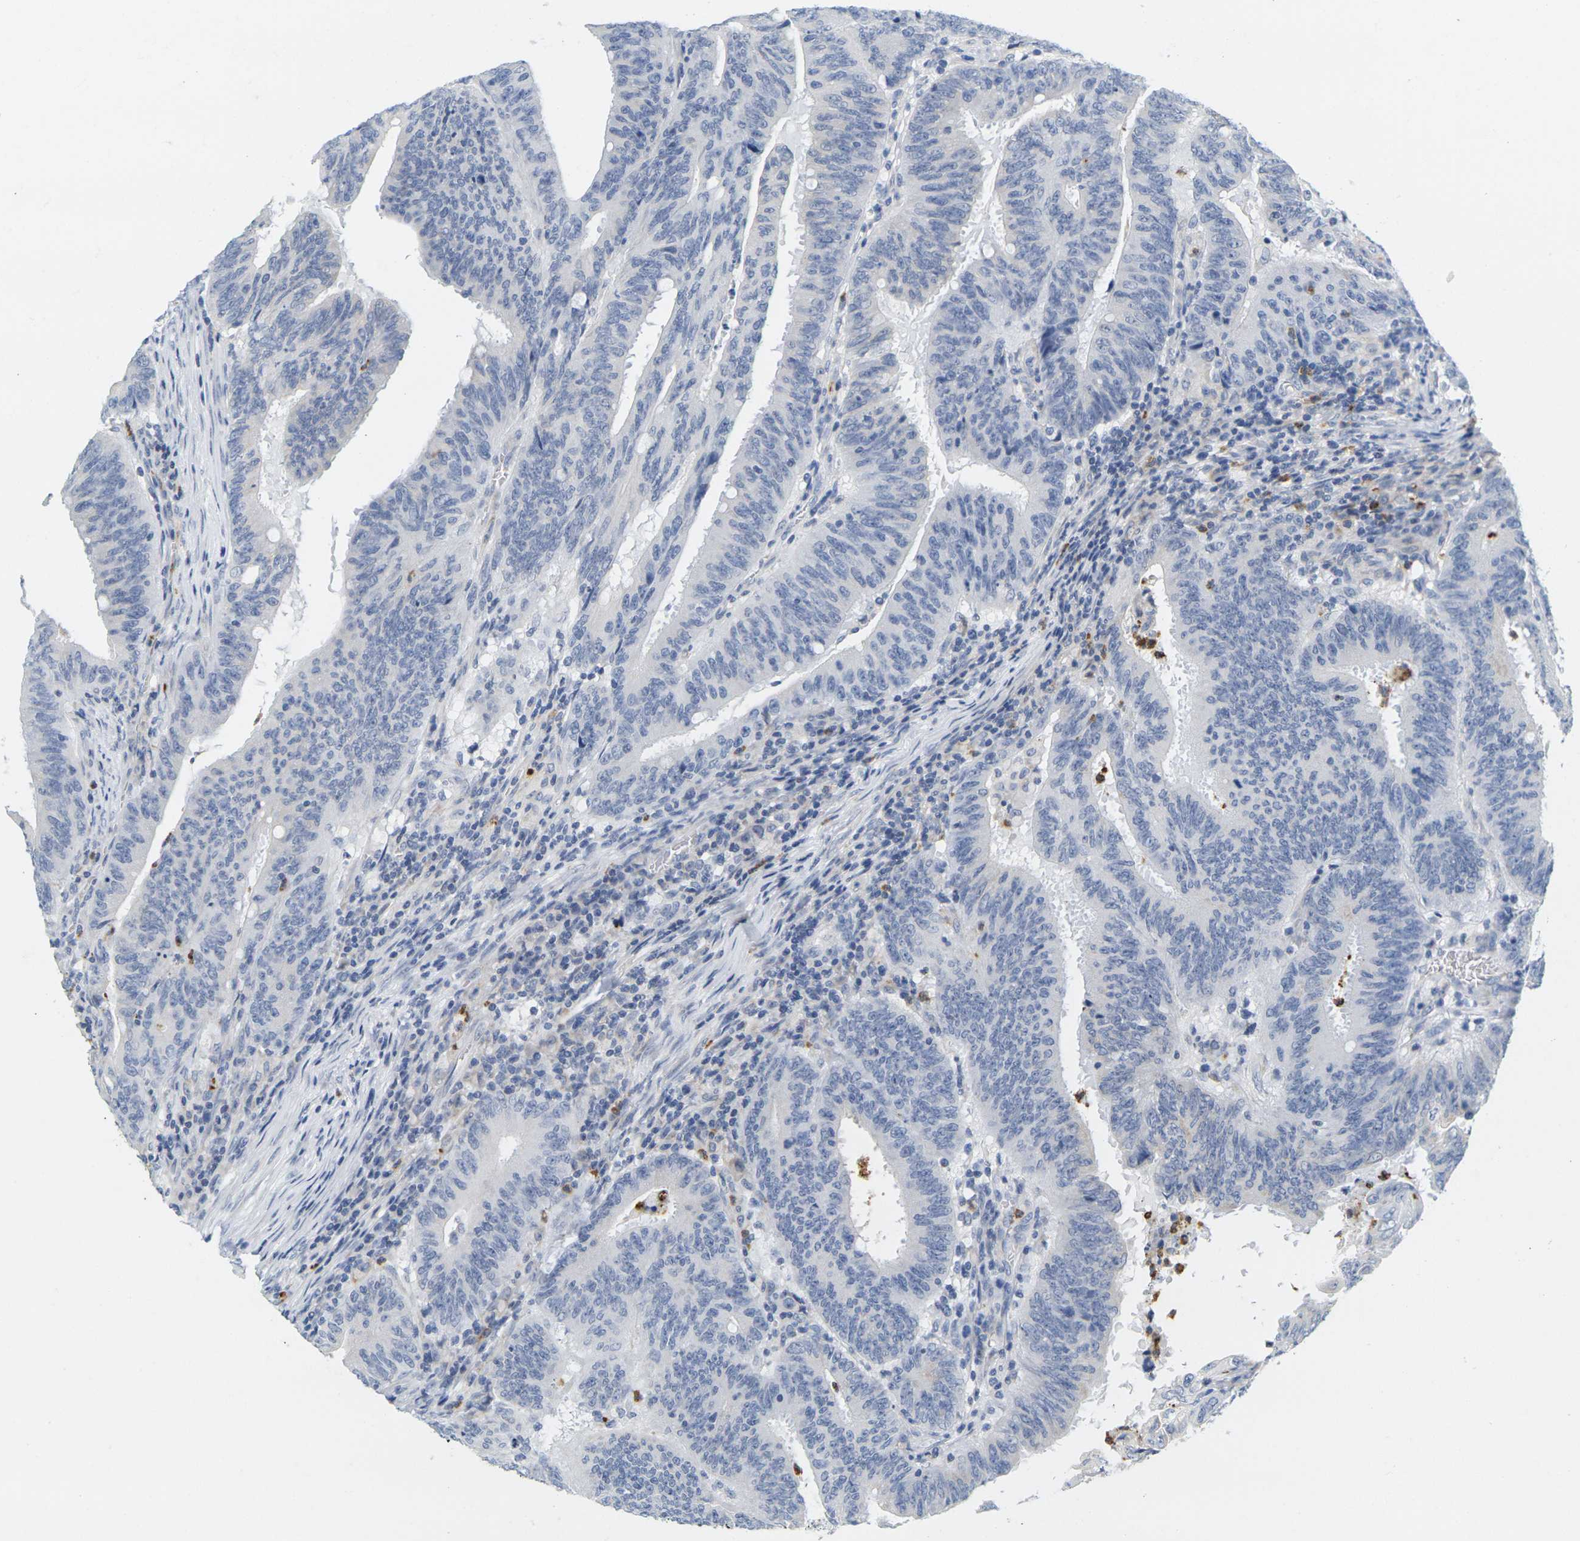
{"staining": {"intensity": "negative", "quantity": "none", "location": "none"}, "tissue": "colorectal cancer", "cell_type": "Tumor cells", "image_type": "cancer", "snomed": [{"axis": "morphology", "description": "Adenocarcinoma, NOS"}, {"axis": "topography", "description": "Colon"}], "caption": "DAB immunohistochemical staining of human adenocarcinoma (colorectal) displays no significant expression in tumor cells.", "gene": "KLK5", "patient": {"sex": "male", "age": 45}}